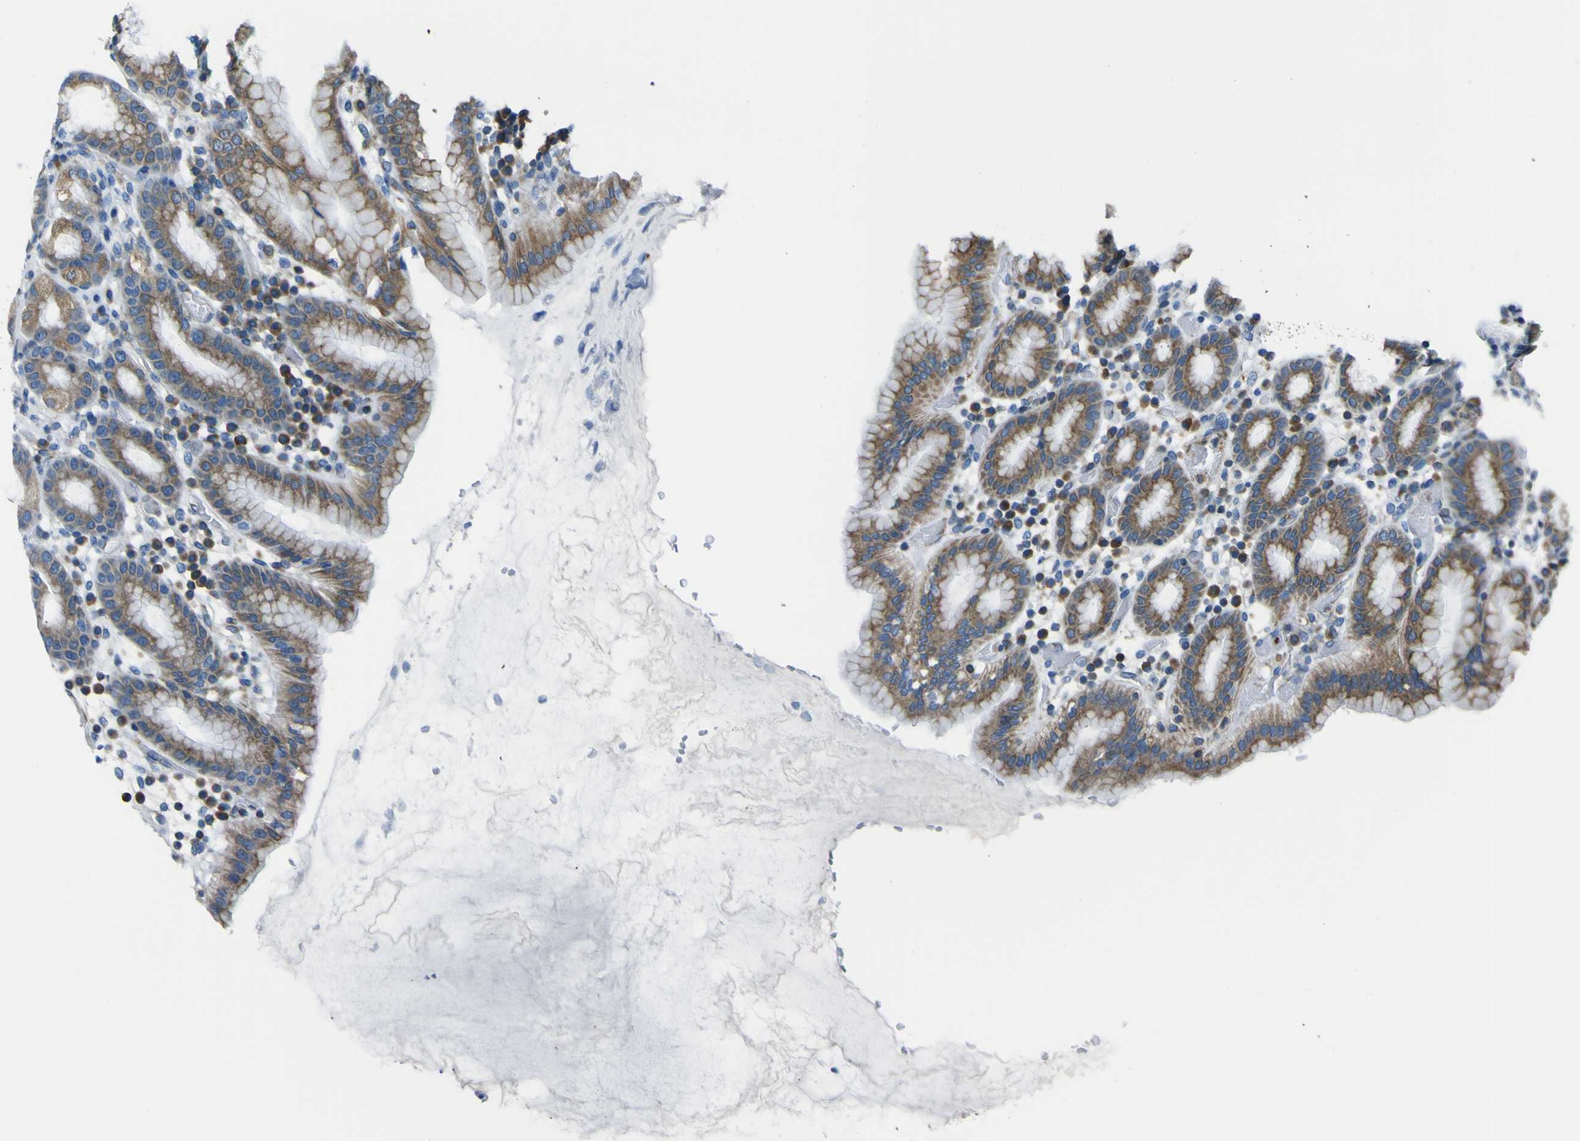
{"staining": {"intensity": "moderate", "quantity": "25%-75%", "location": "cytoplasmic/membranous"}, "tissue": "stomach", "cell_type": "Glandular cells", "image_type": "normal", "snomed": [{"axis": "morphology", "description": "Normal tissue, NOS"}, {"axis": "topography", "description": "Stomach, upper"}], "caption": "Immunohistochemical staining of benign human stomach reveals medium levels of moderate cytoplasmic/membranous positivity in about 25%-75% of glandular cells.", "gene": "STIM1", "patient": {"sex": "male", "age": 68}}